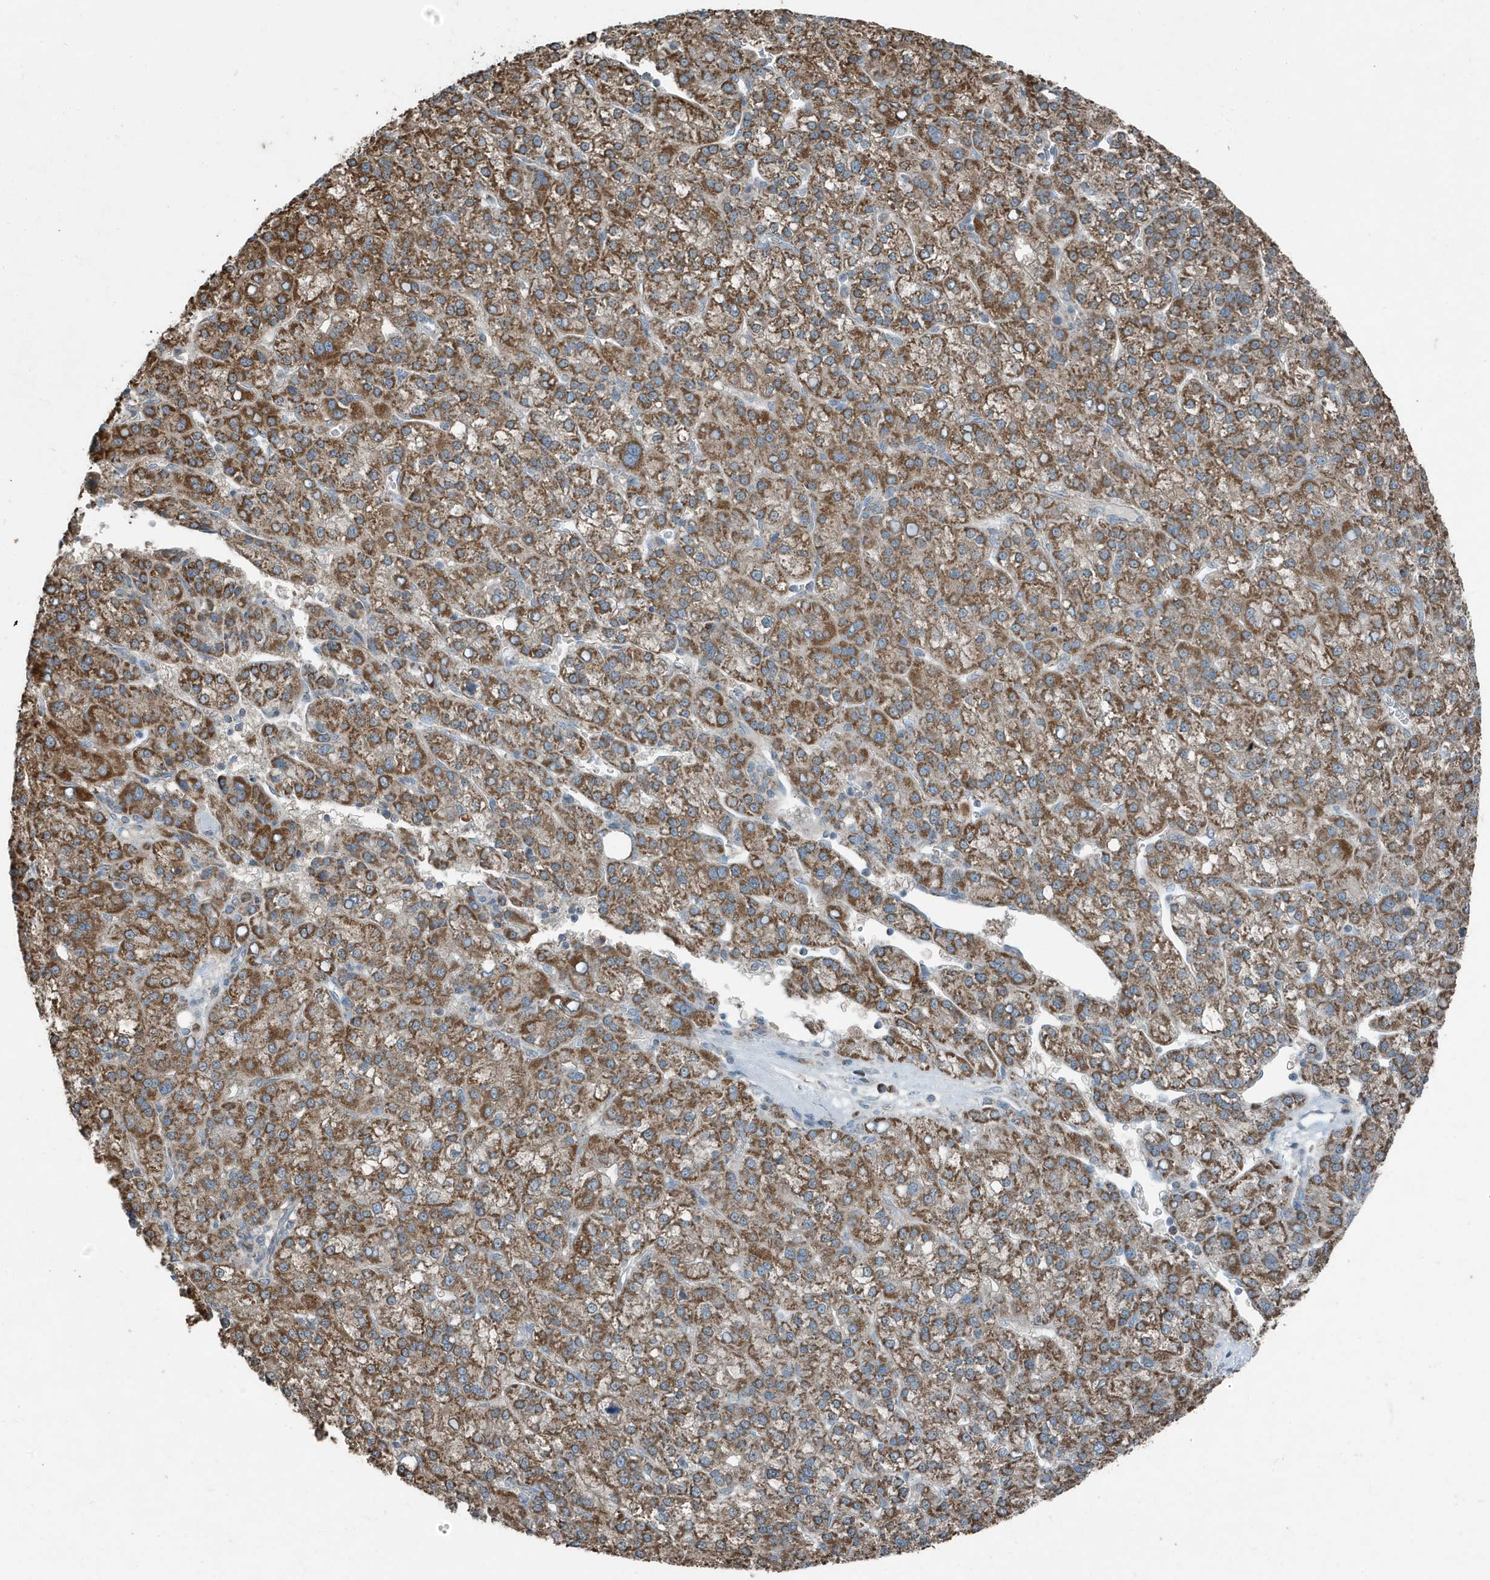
{"staining": {"intensity": "moderate", "quantity": ">75%", "location": "cytoplasmic/membranous"}, "tissue": "liver cancer", "cell_type": "Tumor cells", "image_type": "cancer", "snomed": [{"axis": "morphology", "description": "Carcinoma, Hepatocellular, NOS"}, {"axis": "topography", "description": "Liver"}], "caption": "Immunohistochemical staining of liver hepatocellular carcinoma shows medium levels of moderate cytoplasmic/membranous protein staining in approximately >75% of tumor cells. The staining was performed using DAB (3,3'-diaminobenzidine), with brown indicating positive protein expression. Nuclei are stained blue with hematoxylin.", "gene": "MT-CYB", "patient": {"sex": "female", "age": 58}}